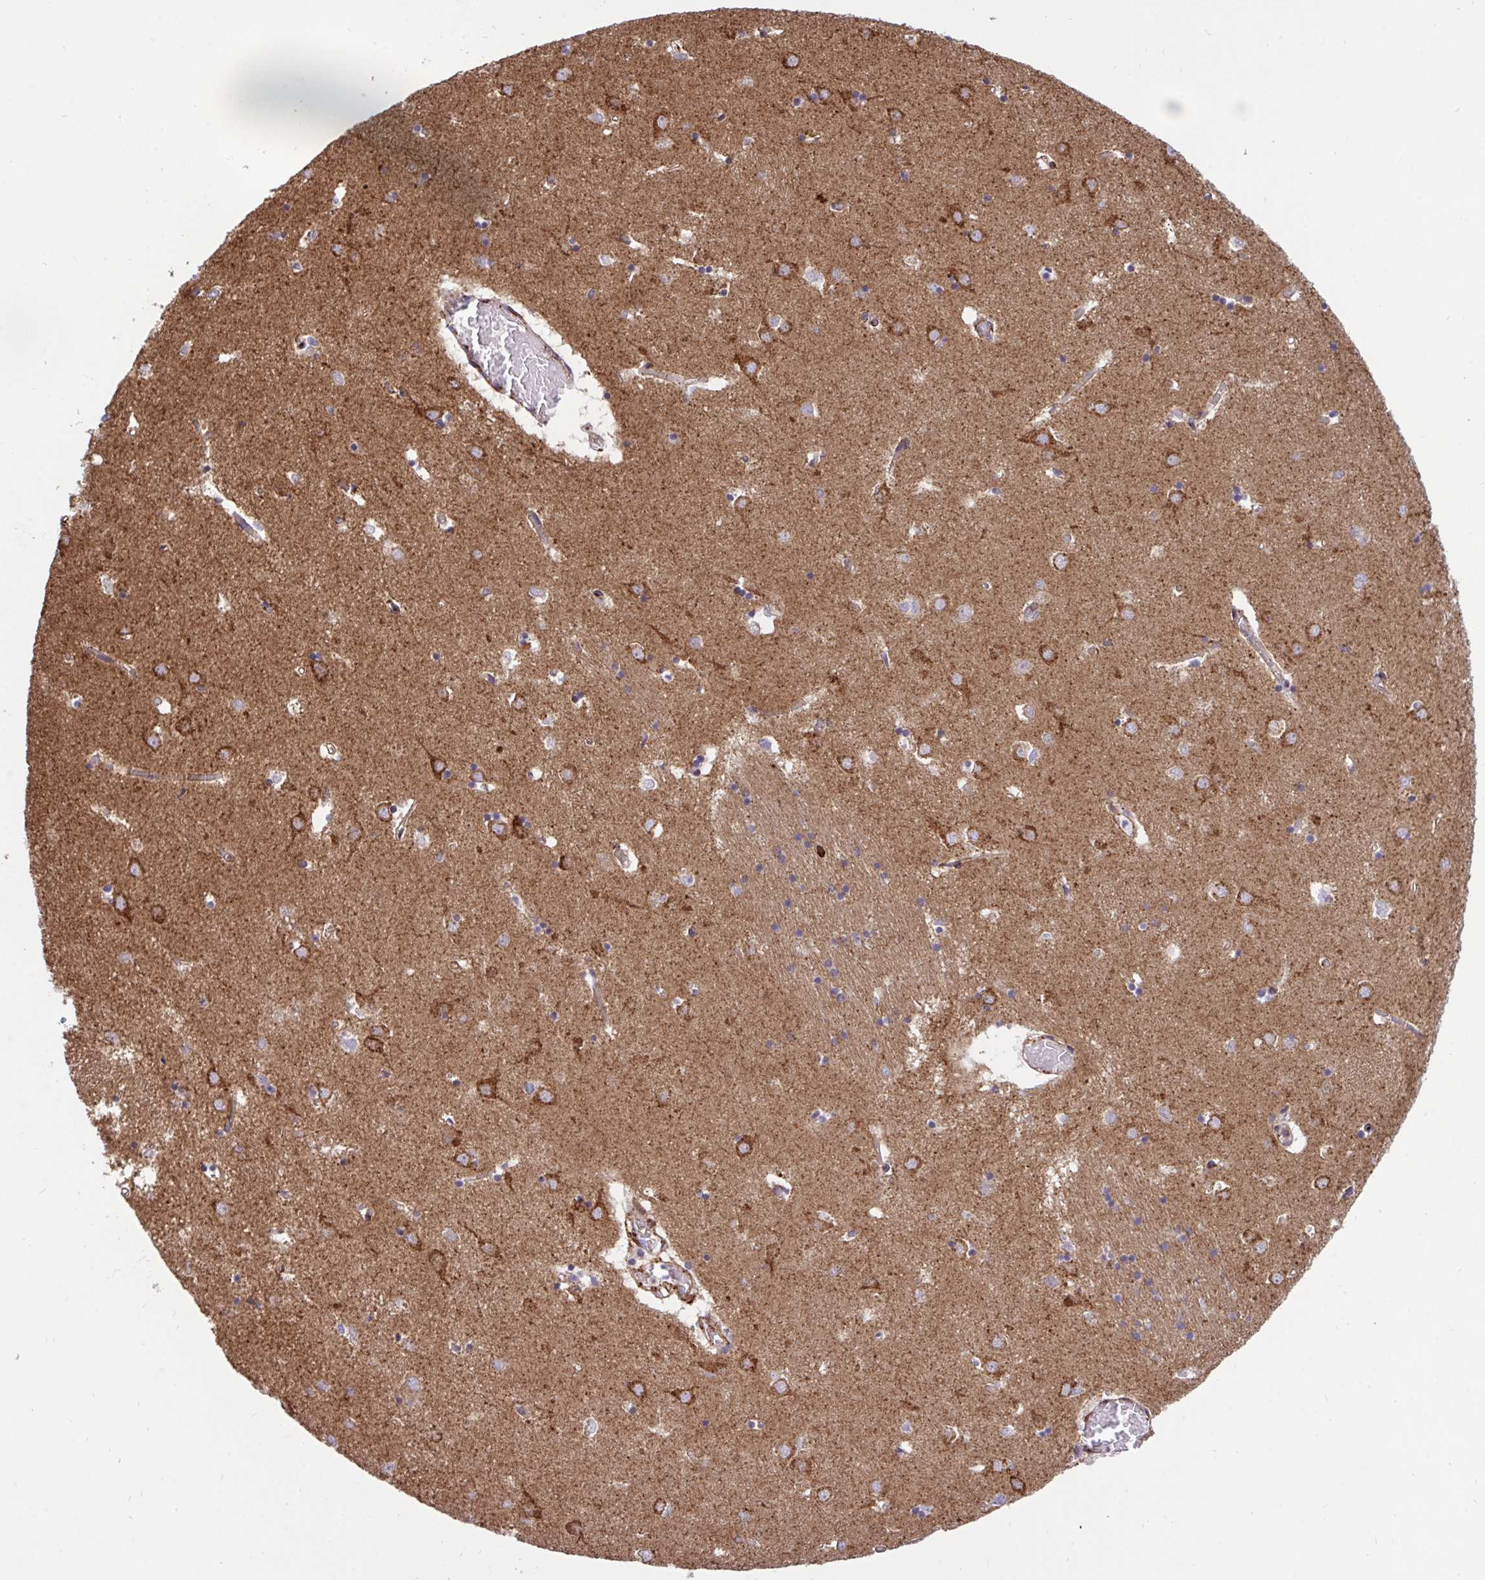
{"staining": {"intensity": "negative", "quantity": "none", "location": "none"}, "tissue": "caudate", "cell_type": "Glial cells", "image_type": "normal", "snomed": [{"axis": "morphology", "description": "Normal tissue, NOS"}, {"axis": "topography", "description": "Lateral ventricle wall"}], "caption": "IHC photomicrograph of benign caudate: caudate stained with DAB (3,3'-diaminobenzidine) reveals no significant protein positivity in glial cells. The staining is performed using DAB (3,3'-diaminobenzidine) brown chromogen with nuclei counter-stained in using hematoxylin.", "gene": "ERI1", "patient": {"sex": "male", "age": 70}}